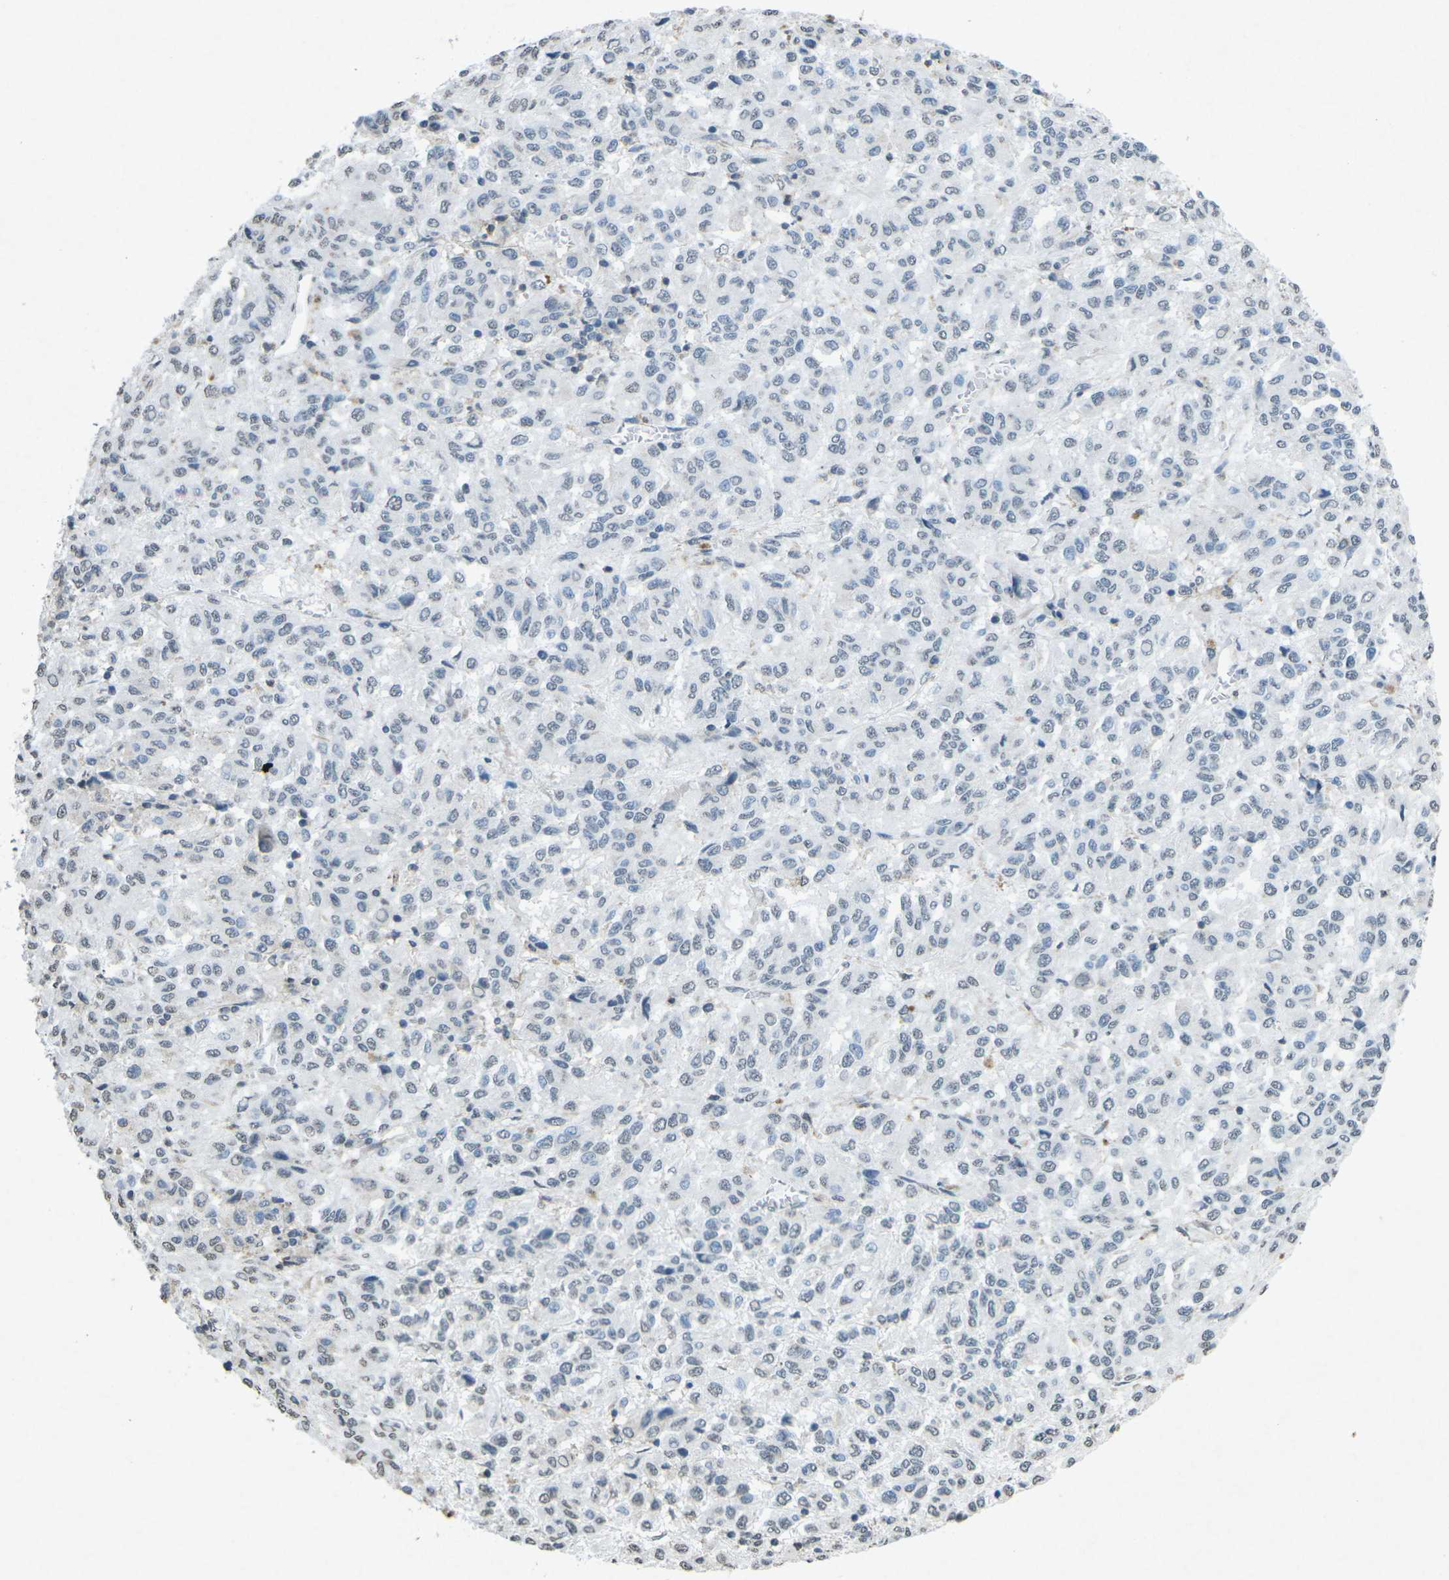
{"staining": {"intensity": "weak", "quantity": "<25%", "location": "nuclear"}, "tissue": "melanoma", "cell_type": "Tumor cells", "image_type": "cancer", "snomed": [{"axis": "morphology", "description": "Malignant melanoma, Metastatic site"}, {"axis": "topography", "description": "Lung"}], "caption": "Tumor cells show no significant protein staining in melanoma.", "gene": "TFR2", "patient": {"sex": "male", "age": 64}}